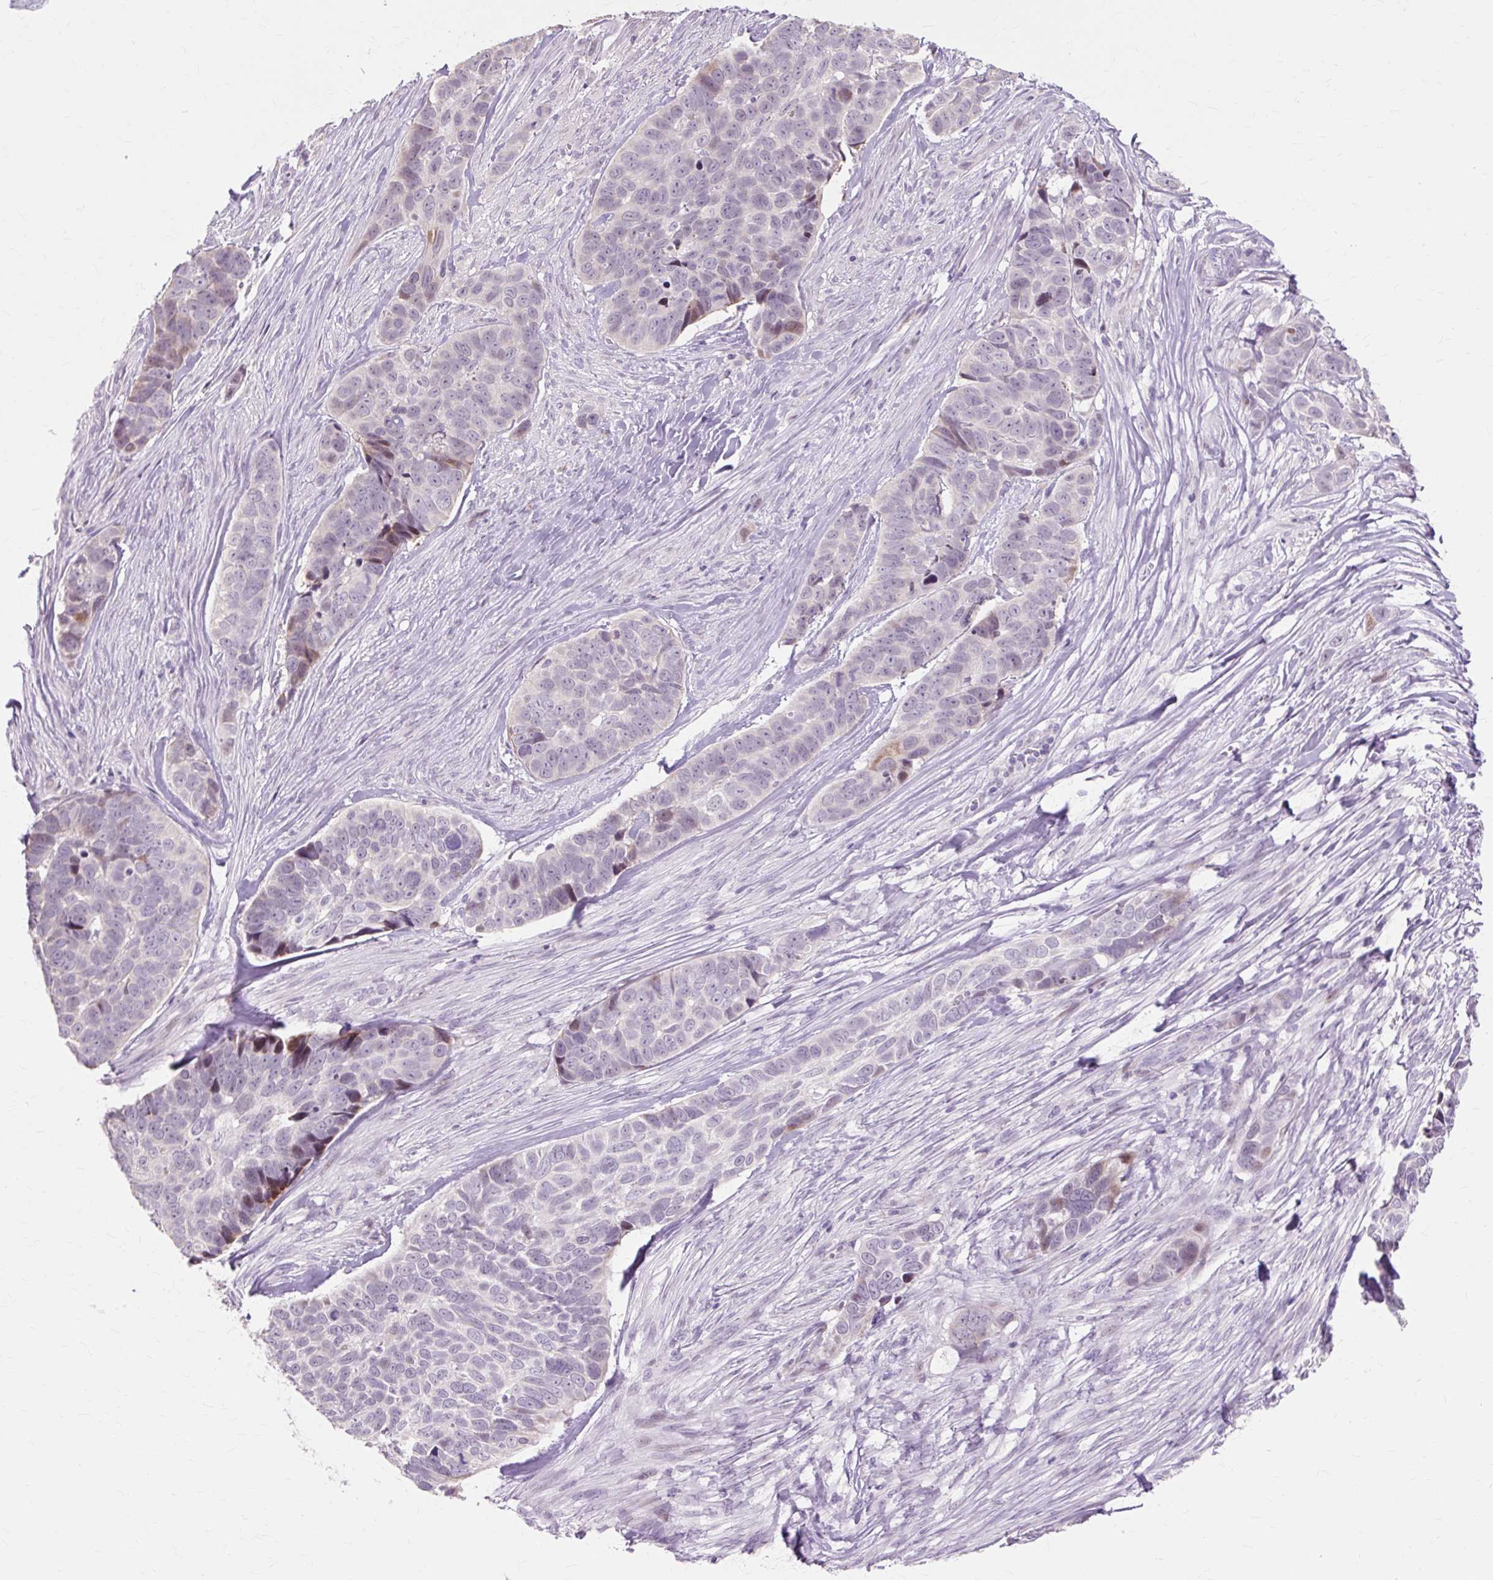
{"staining": {"intensity": "moderate", "quantity": "<25%", "location": "cytoplasmic/membranous"}, "tissue": "skin cancer", "cell_type": "Tumor cells", "image_type": "cancer", "snomed": [{"axis": "morphology", "description": "Basal cell carcinoma"}, {"axis": "topography", "description": "Skin"}], "caption": "High-magnification brightfield microscopy of basal cell carcinoma (skin) stained with DAB (3,3'-diaminobenzidine) (brown) and counterstained with hematoxylin (blue). tumor cells exhibit moderate cytoplasmic/membranous staining is seen in approximately<25% of cells.", "gene": "IRX2", "patient": {"sex": "female", "age": 82}}